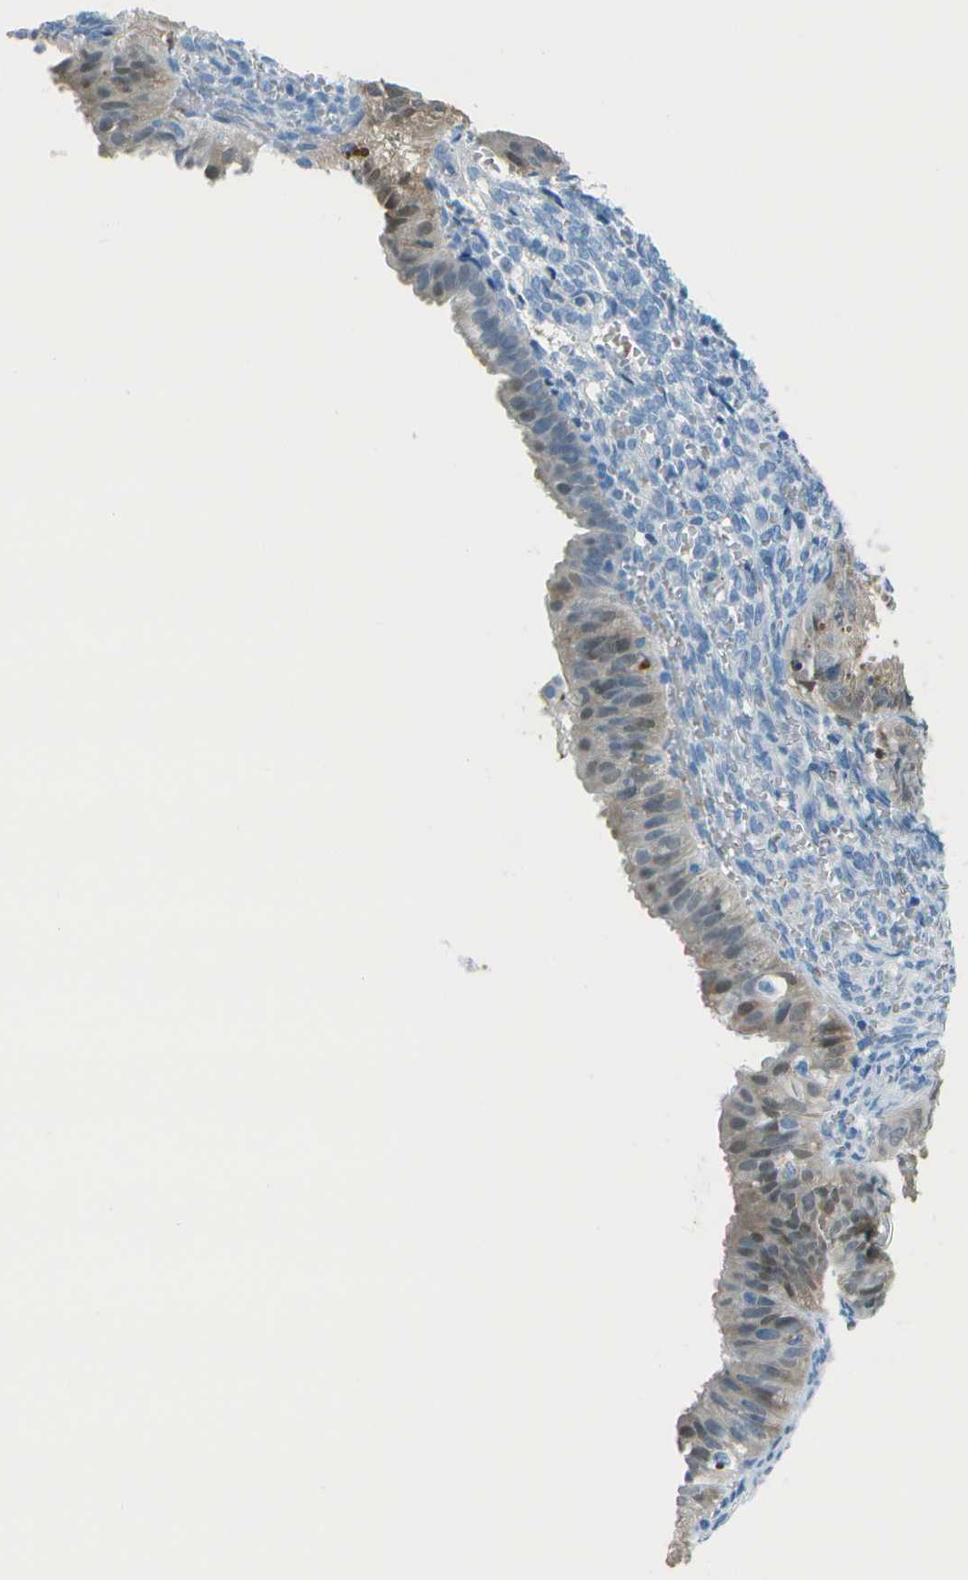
{"staining": {"intensity": "weak", "quantity": "<25%", "location": "cytoplasmic/membranous,nuclear"}, "tissue": "endometrial cancer", "cell_type": "Tumor cells", "image_type": "cancer", "snomed": [{"axis": "morphology", "description": "Normal tissue, NOS"}, {"axis": "morphology", "description": "Adenocarcinoma, NOS"}, {"axis": "topography", "description": "Endometrium"}], "caption": "This is a histopathology image of immunohistochemistry (IHC) staining of endometrial cancer (adenocarcinoma), which shows no staining in tumor cells.", "gene": "ASL", "patient": {"sex": "female", "age": 53}}